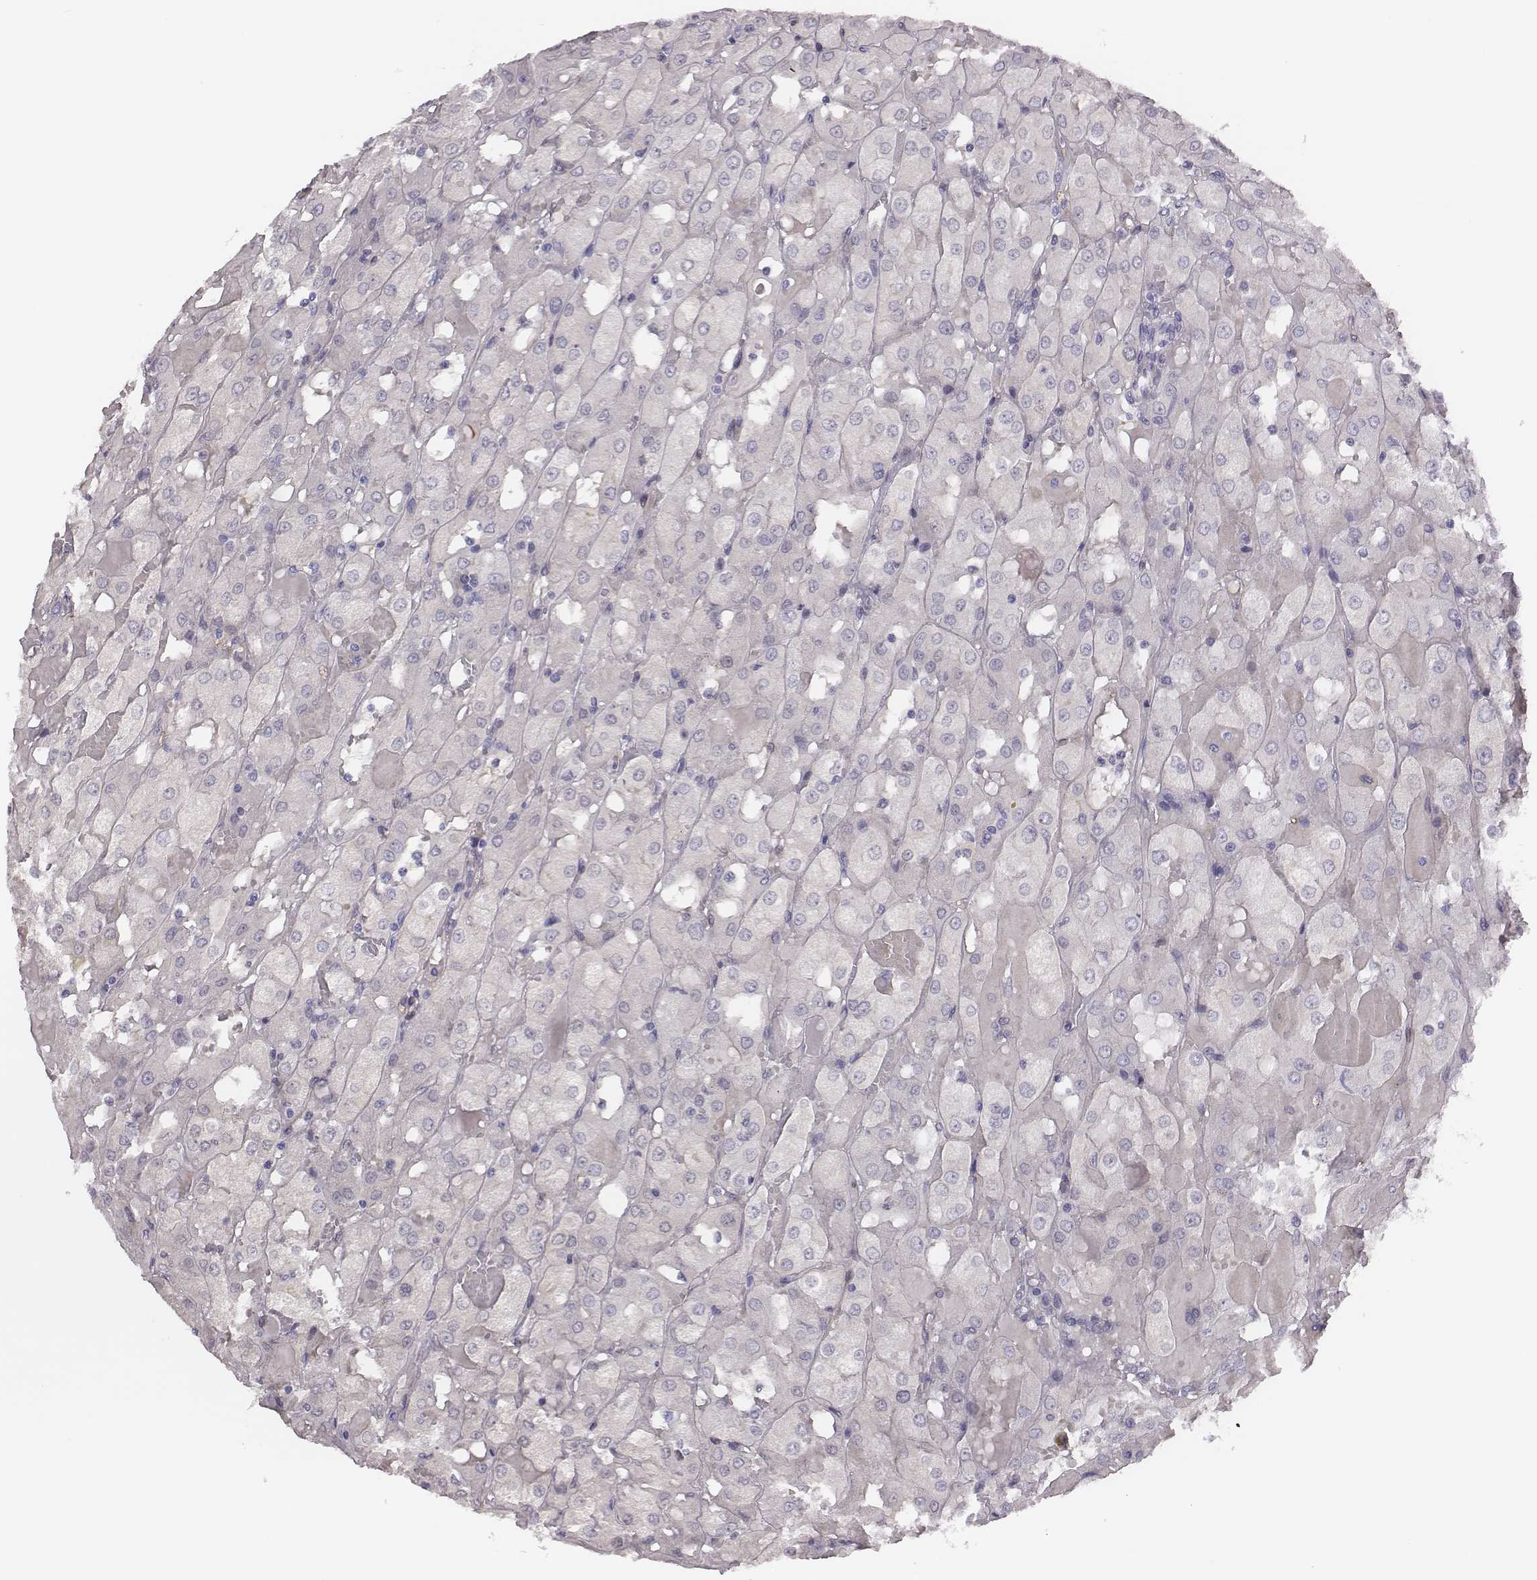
{"staining": {"intensity": "negative", "quantity": "none", "location": "none"}, "tissue": "renal cancer", "cell_type": "Tumor cells", "image_type": "cancer", "snomed": [{"axis": "morphology", "description": "Adenocarcinoma, NOS"}, {"axis": "topography", "description": "Kidney"}], "caption": "Renal cancer was stained to show a protein in brown. There is no significant staining in tumor cells. (DAB immunohistochemistry (IHC), high magnification).", "gene": "SCML2", "patient": {"sex": "male", "age": 72}}